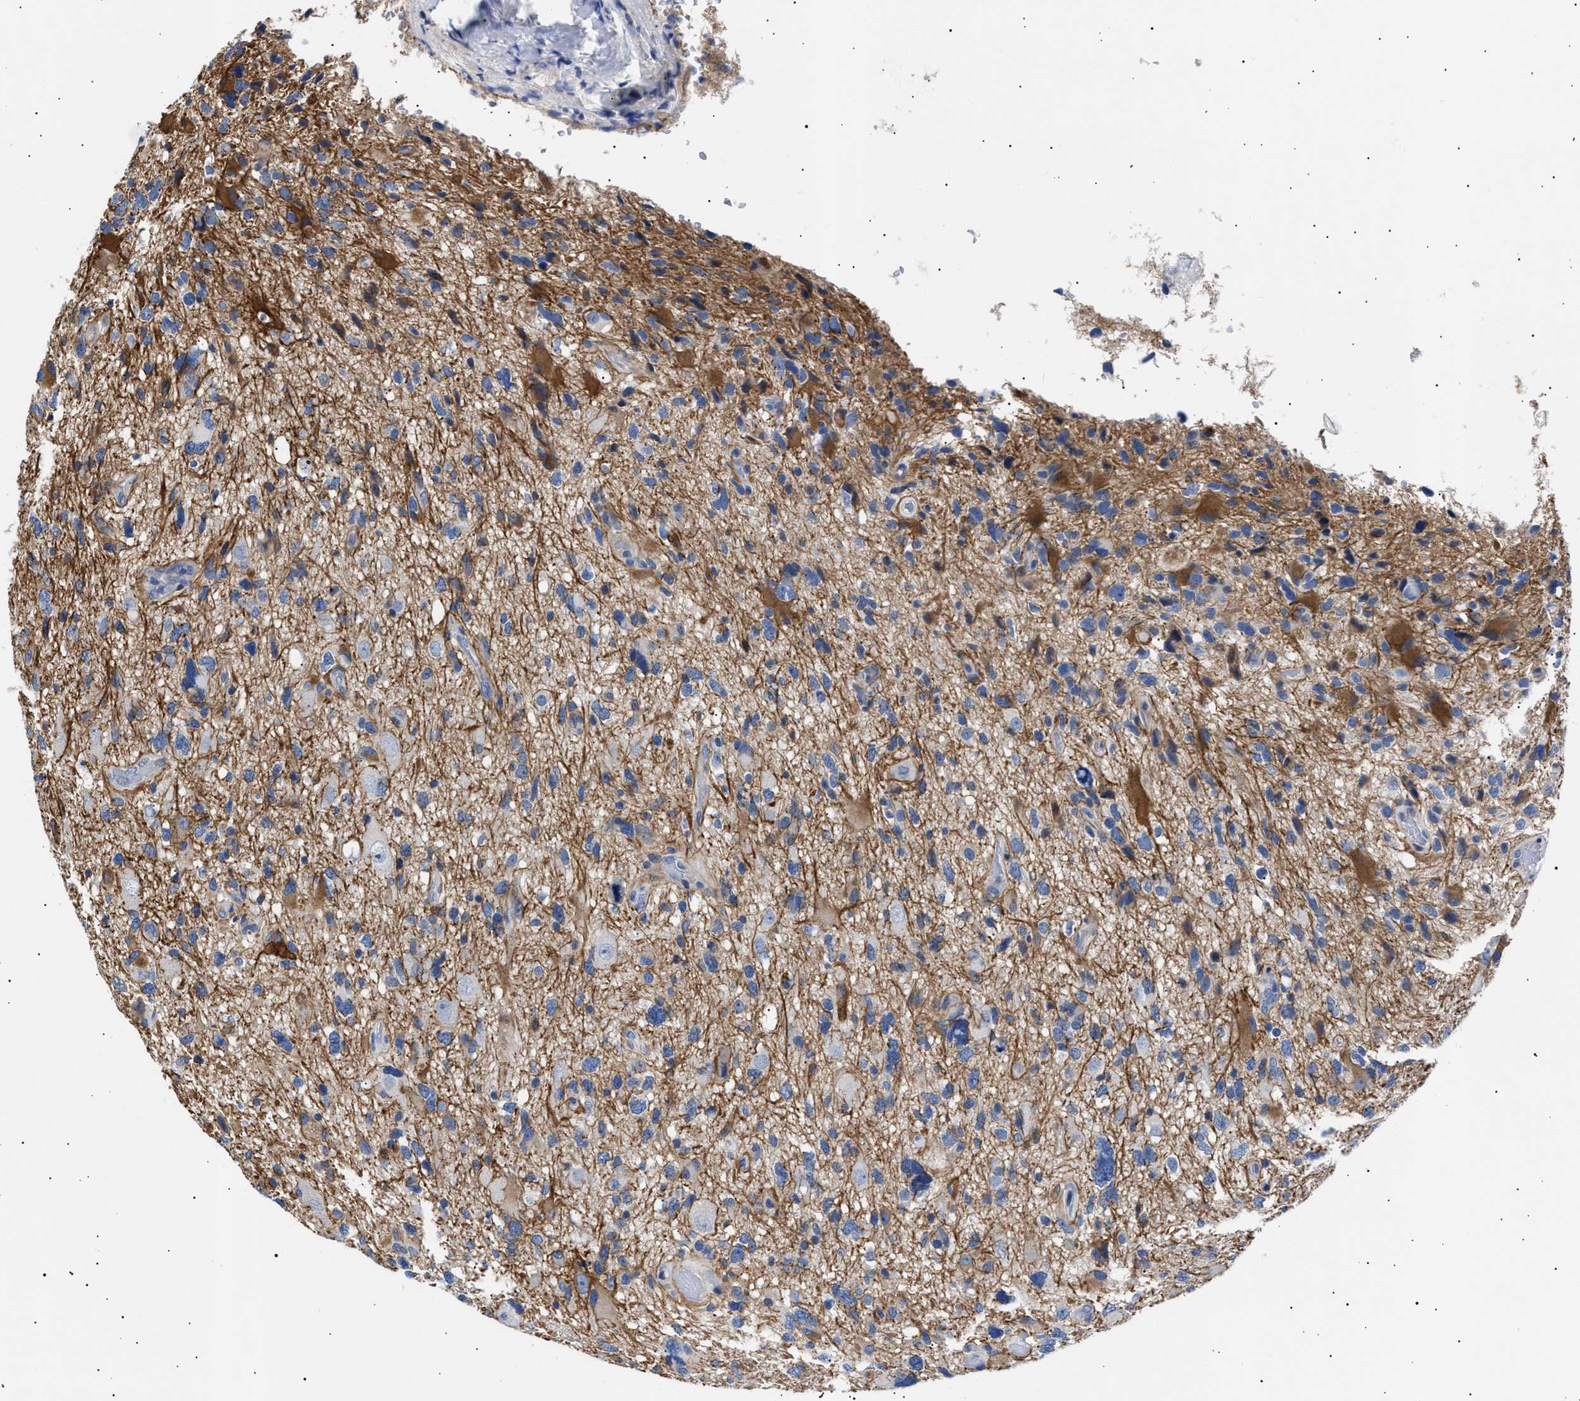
{"staining": {"intensity": "weak", "quantity": "<25%", "location": "cytoplasmic/membranous"}, "tissue": "glioma", "cell_type": "Tumor cells", "image_type": "cancer", "snomed": [{"axis": "morphology", "description": "Glioma, malignant, High grade"}, {"axis": "topography", "description": "Brain"}], "caption": "DAB (3,3'-diaminobenzidine) immunohistochemical staining of human glioma exhibits no significant staining in tumor cells.", "gene": "HEMGN", "patient": {"sex": "male", "age": 33}}